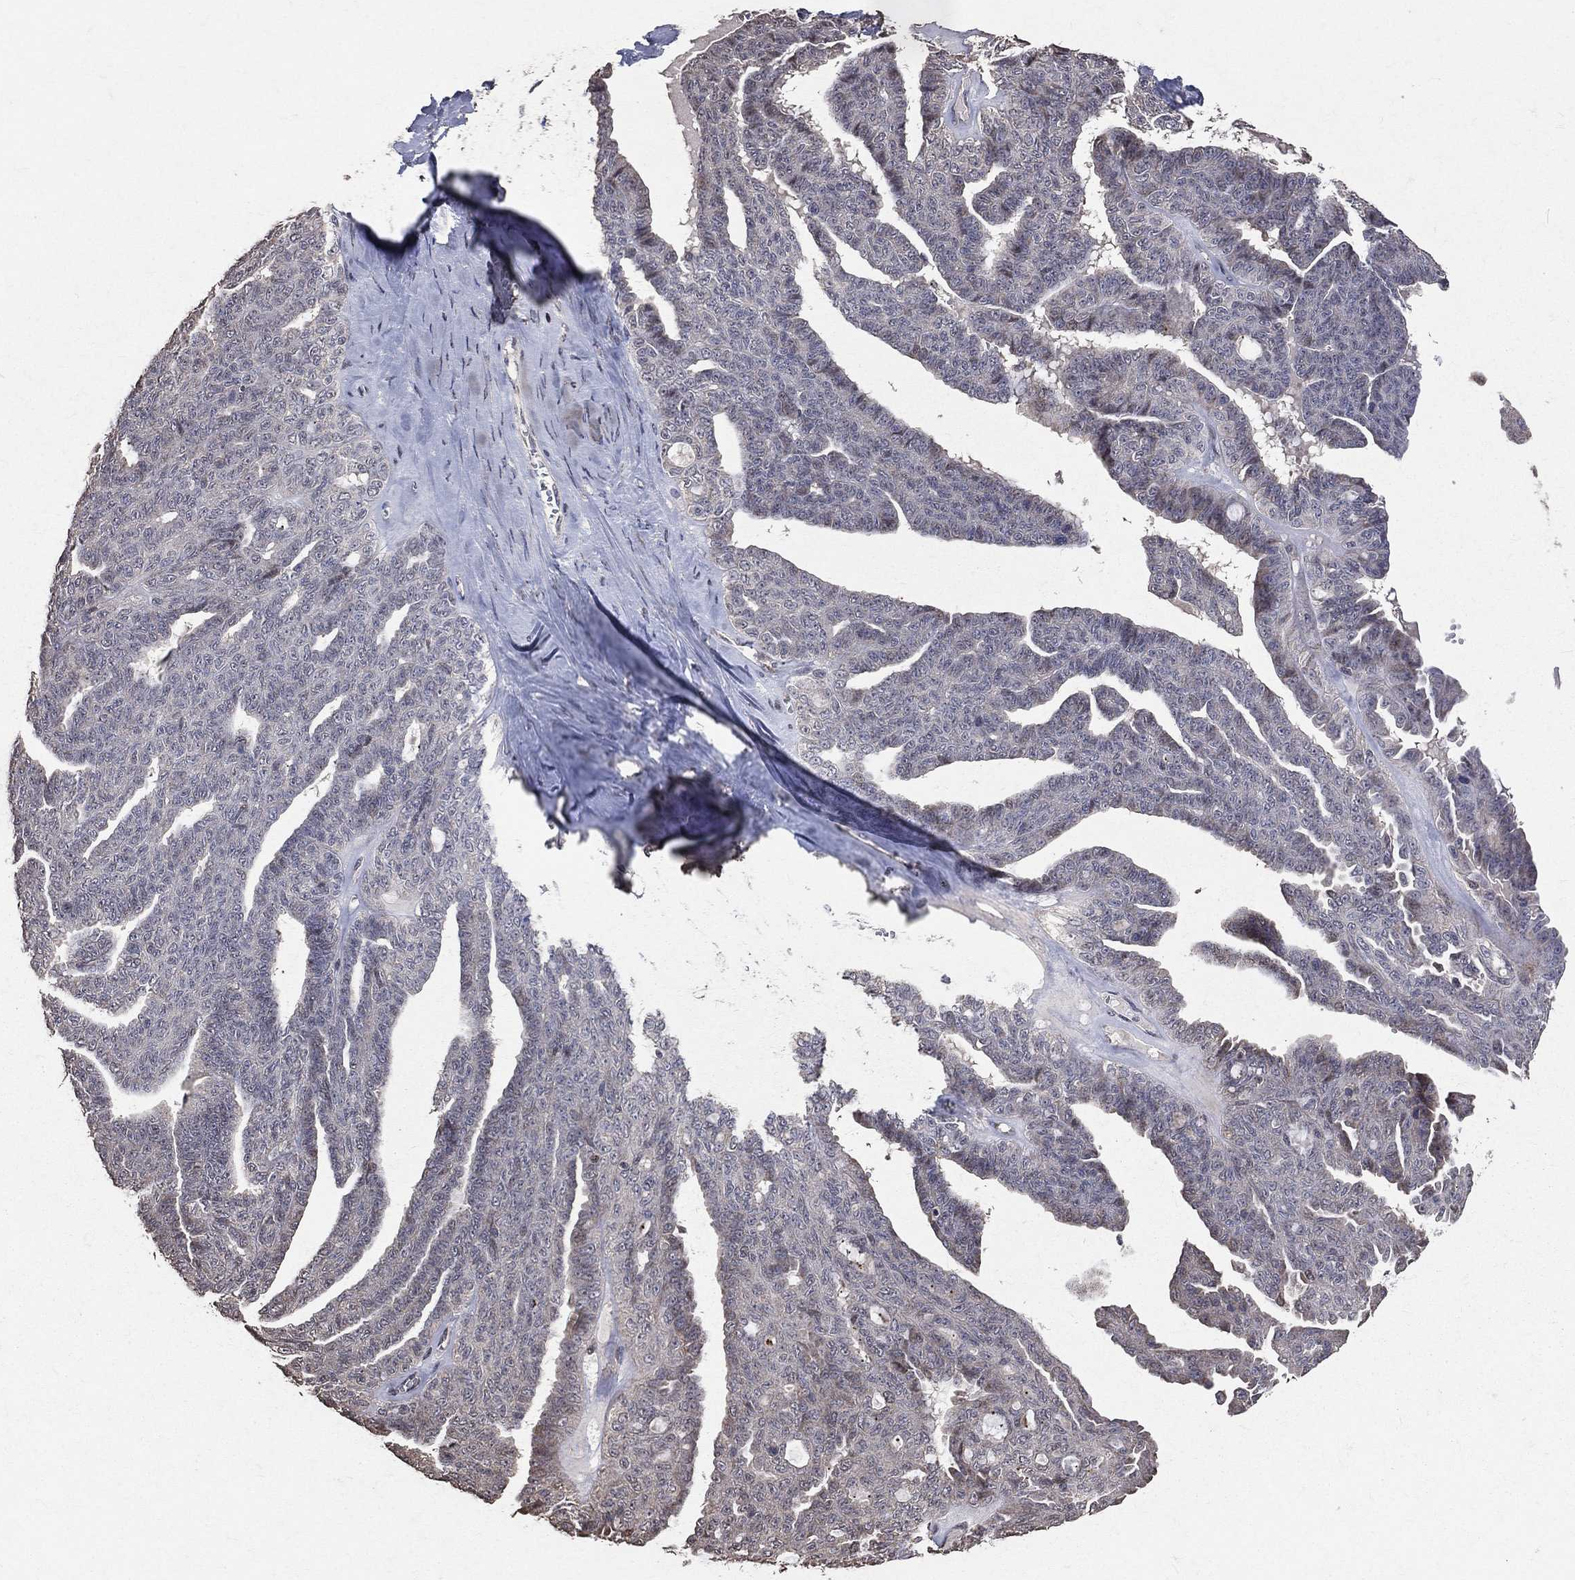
{"staining": {"intensity": "negative", "quantity": "none", "location": "none"}, "tissue": "ovarian cancer", "cell_type": "Tumor cells", "image_type": "cancer", "snomed": [{"axis": "morphology", "description": "Cystadenocarcinoma, serous, NOS"}, {"axis": "topography", "description": "Ovary"}], "caption": "Photomicrograph shows no significant protein positivity in tumor cells of ovarian cancer. Brightfield microscopy of immunohistochemistry stained with DAB (3,3'-diaminobenzidine) (brown) and hematoxylin (blue), captured at high magnification.", "gene": "LY6K", "patient": {"sex": "female", "age": 71}}